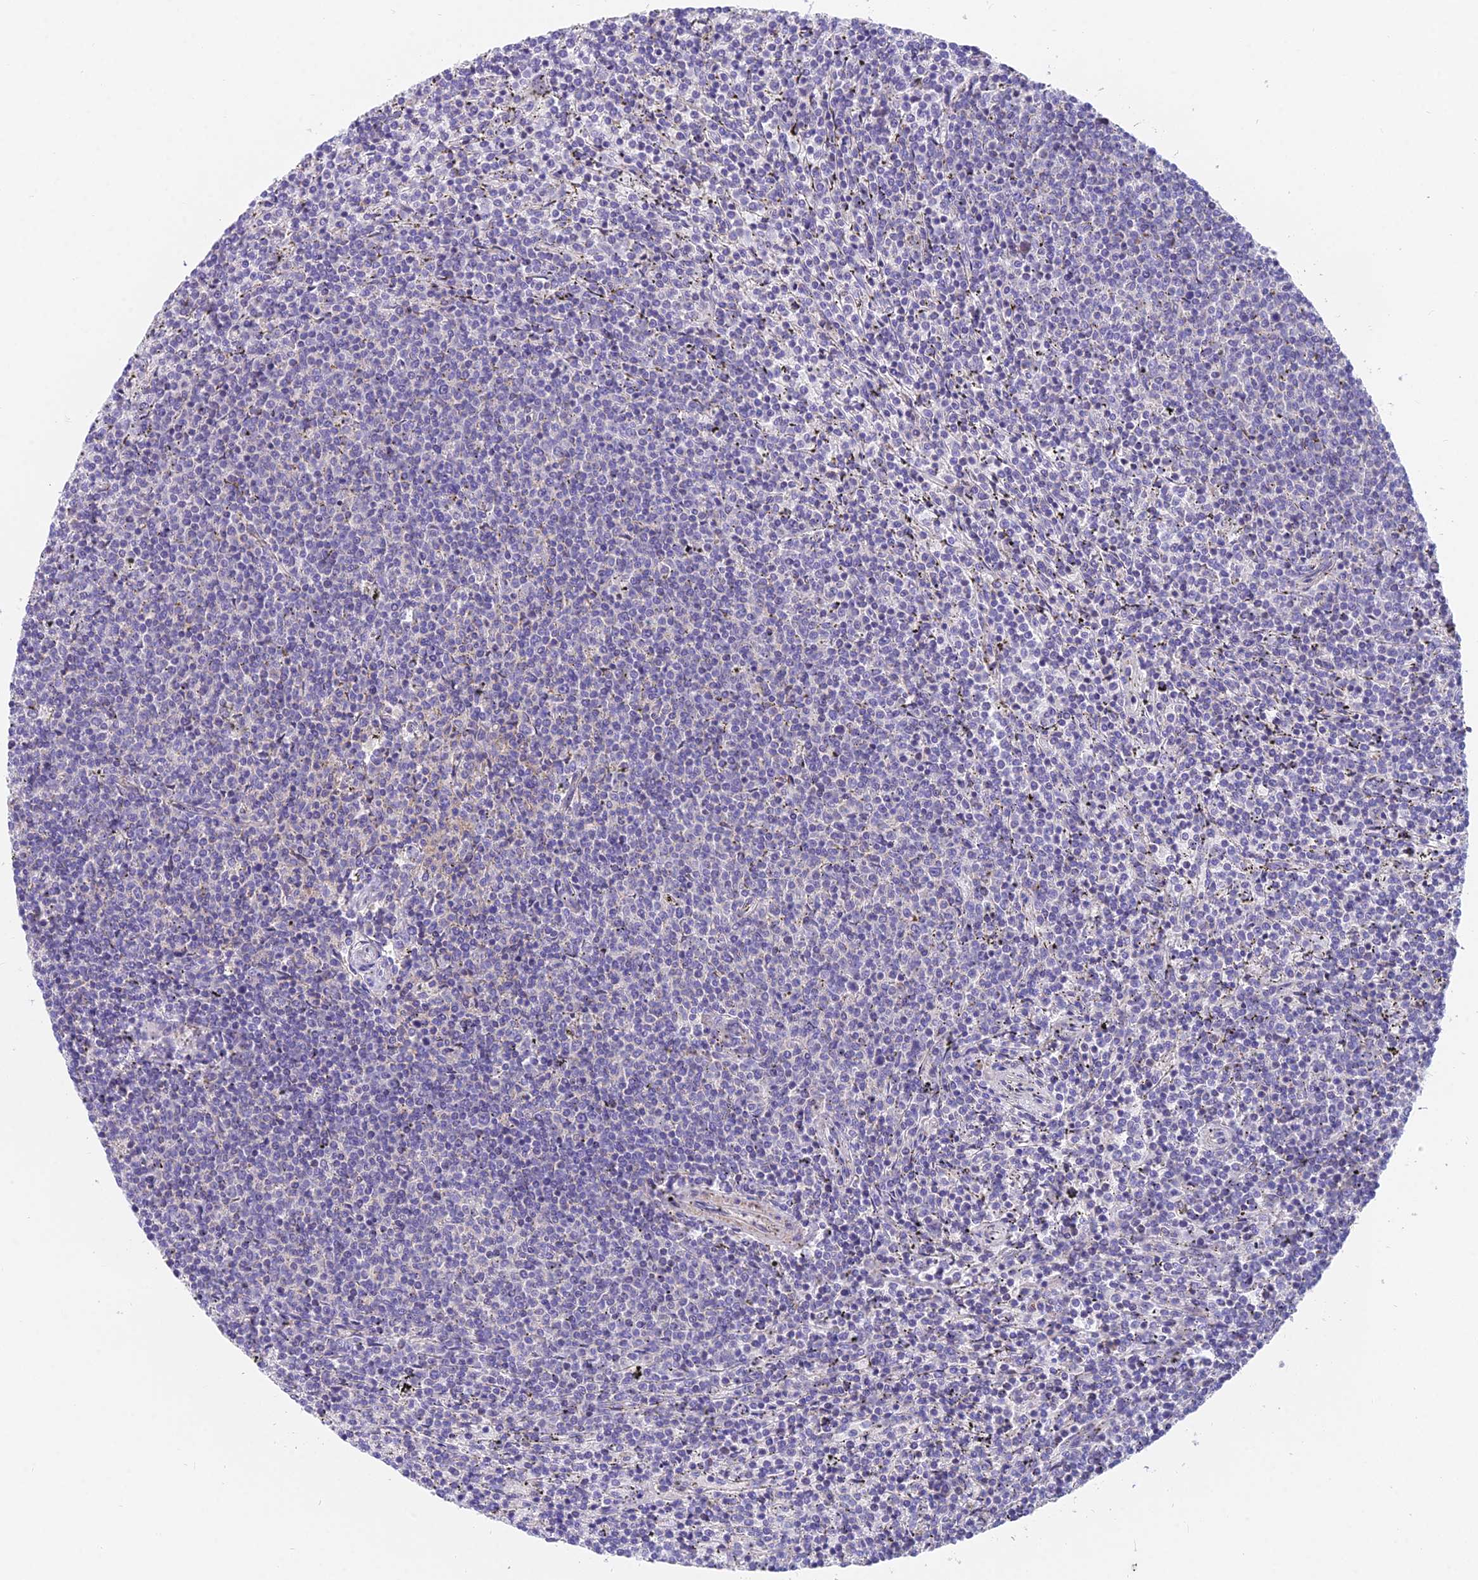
{"staining": {"intensity": "negative", "quantity": "none", "location": "none"}, "tissue": "lymphoma", "cell_type": "Tumor cells", "image_type": "cancer", "snomed": [{"axis": "morphology", "description": "Malignant lymphoma, non-Hodgkin's type, Low grade"}, {"axis": "topography", "description": "Spleen"}], "caption": "A high-resolution micrograph shows immunohistochemistry (IHC) staining of malignant lymphoma, non-Hodgkin's type (low-grade), which displays no significant expression in tumor cells. (IHC, brightfield microscopy, high magnification).", "gene": "MVB12A", "patient": {"sex": "female", "age": 50}}